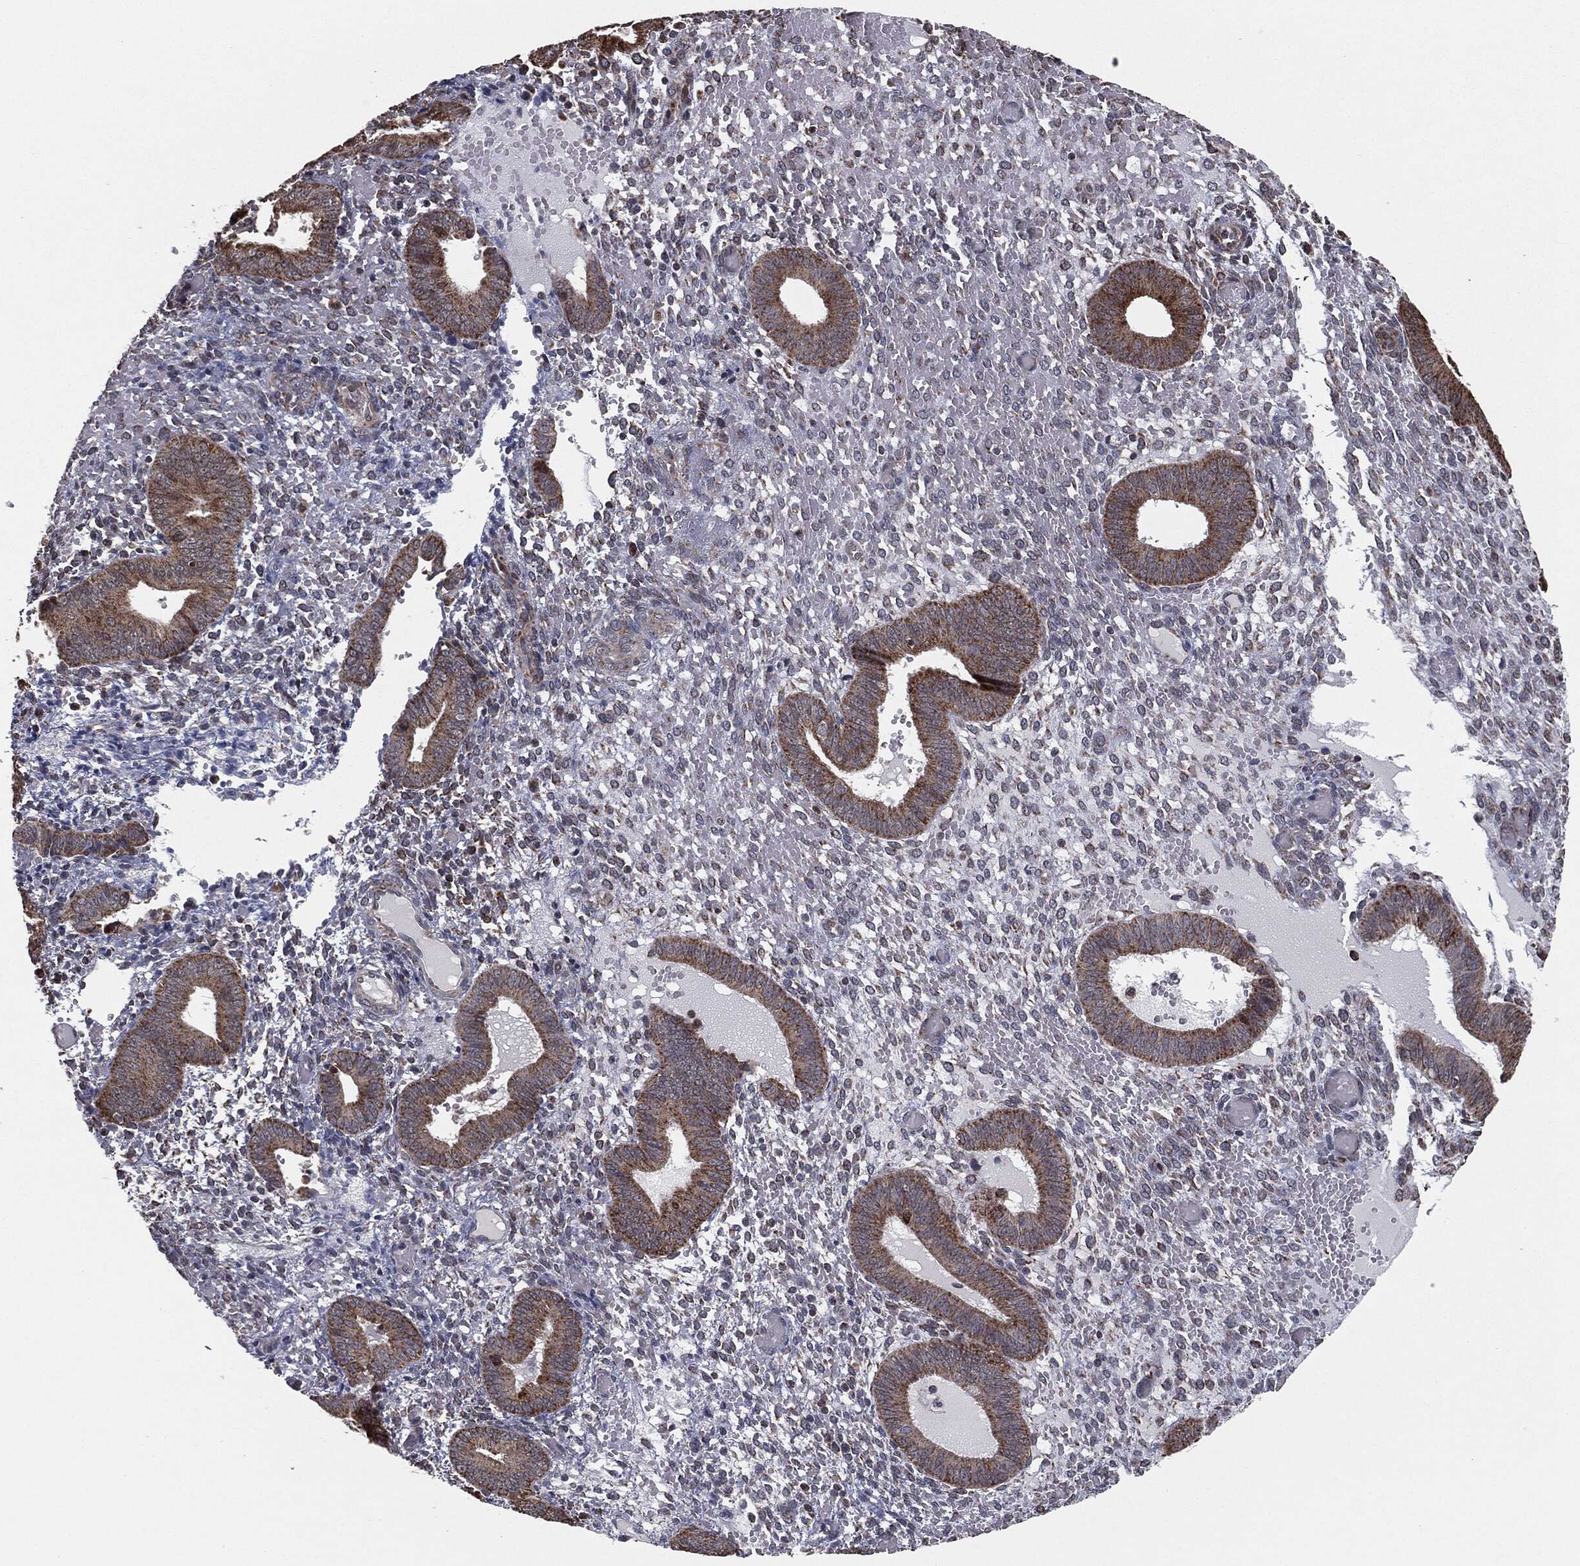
{"staining": {"intensity": "weak", "quantity": "25%-75%", "location": "cytoplasmic/membranous"}, "tissue": "endometrium", "cell_type": "Cells in endometrial stroma", "image_type": "normal", "snomed": [{"axis": "morphology", "description": "Normal tissue, NOS"}, {"axis": "topography", "description": "Endometrium"}], "caption": "IHC image of normal endometrium stained for a protein (brown), which demonstrates low levels of weak cytoplasmic/membranous positivity in approximately 25%-75% of cells in endometrial stroma.", "gene": "CHCHD2", "patient": {"sex": "female", "age": 42}}